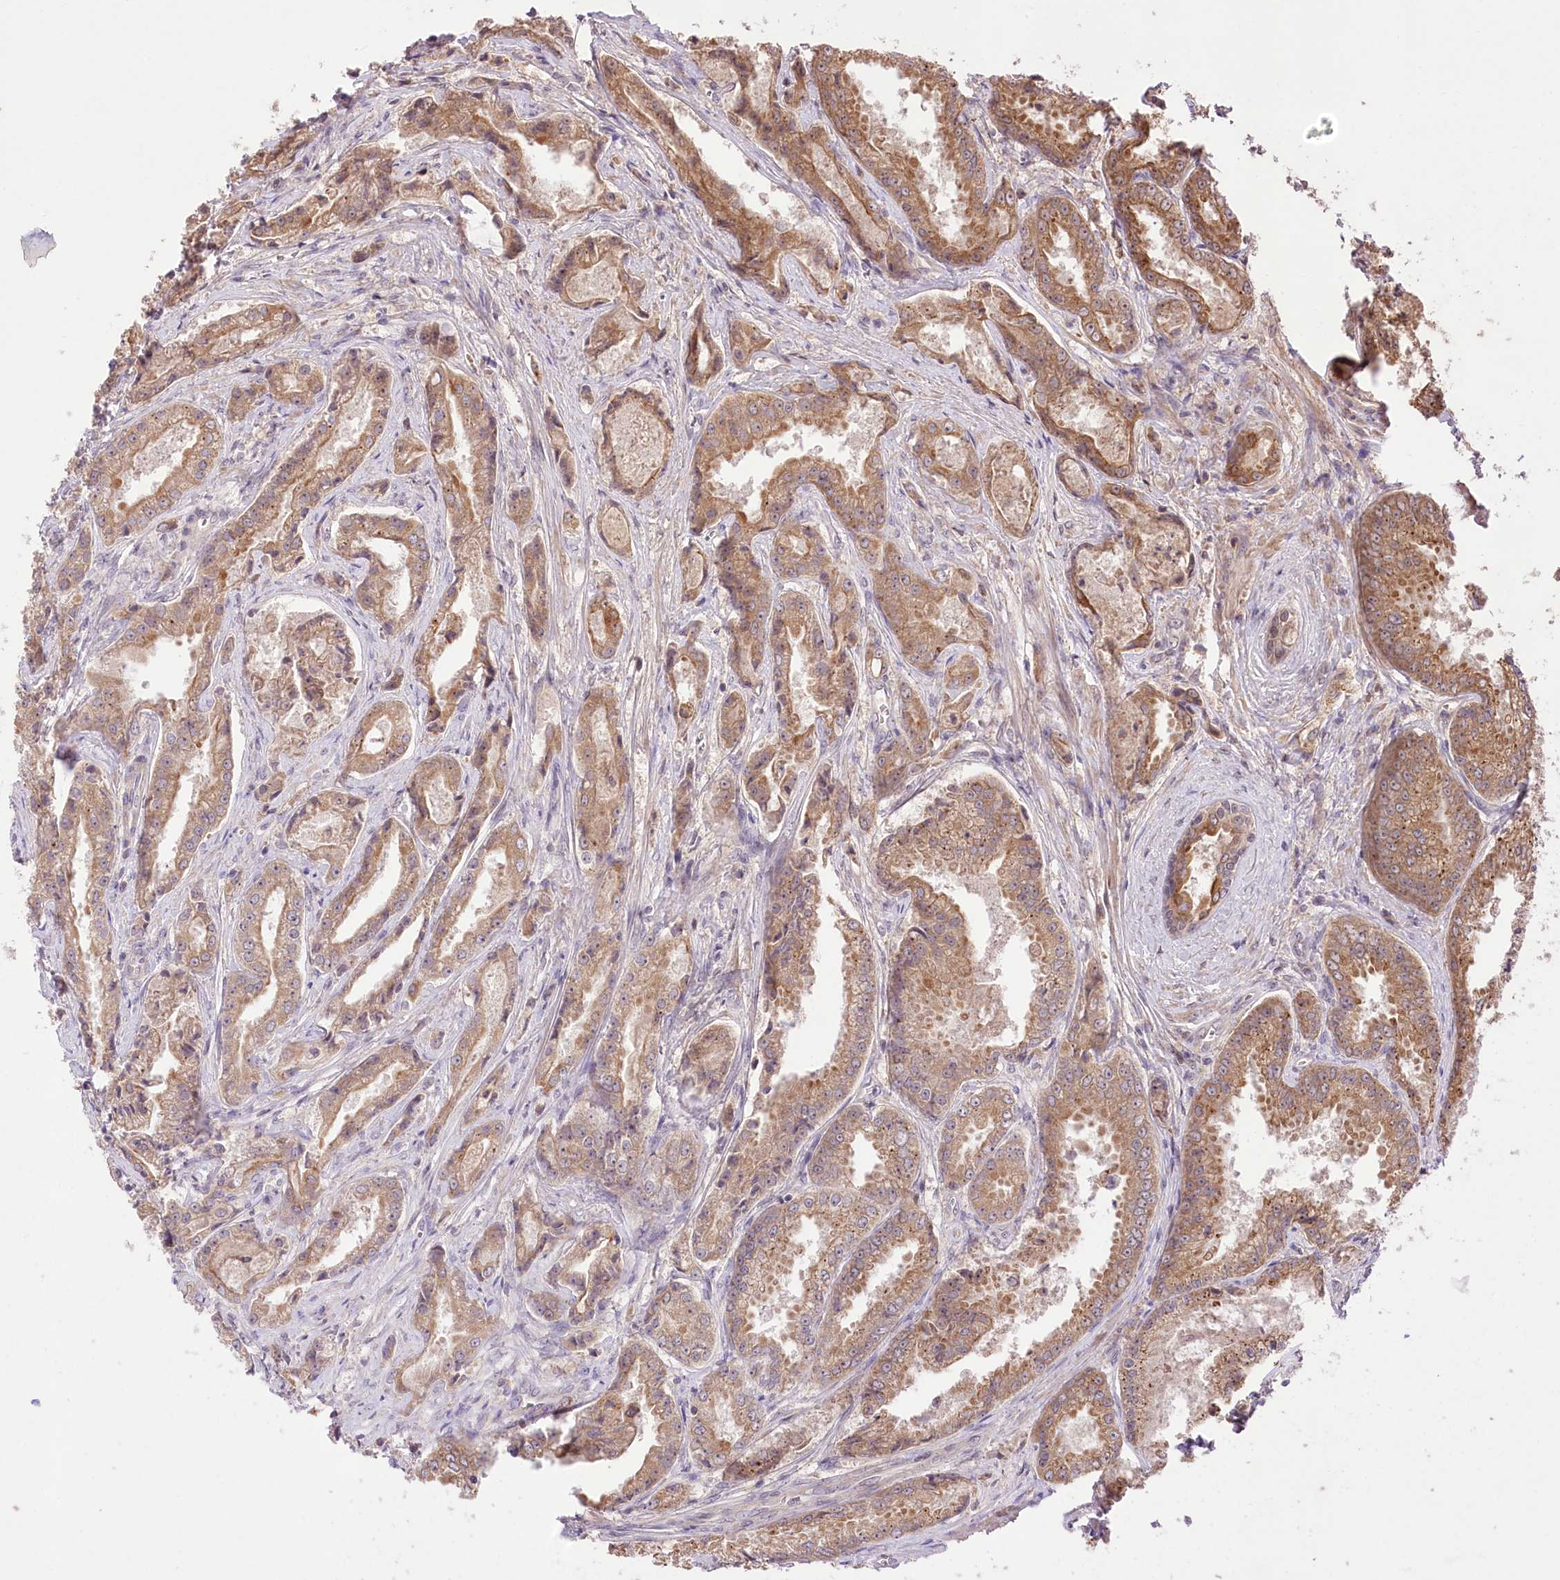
{"staining": {"intensity": "moderate", "quantity": ">75%", "location": "cytoplasmic/membranous"}, "tissue": "prostate cancer", "cell_type": "Tumor cells", "image_type": "cancer", "snomed": [{"axis": "morphology", "description": "Adenocarcinoma, High grade"}, {"axis": "topography", "description": "Prostate"}], "caption": "Tumor cells reveal medium levels of moderate cytoplasmic/membranous positivity in approximately >75% of cells in human adenocarcinoma (high-grade) (prostate).", "gene": "HELT", "patient": {"sex": "male", "age": 72}}